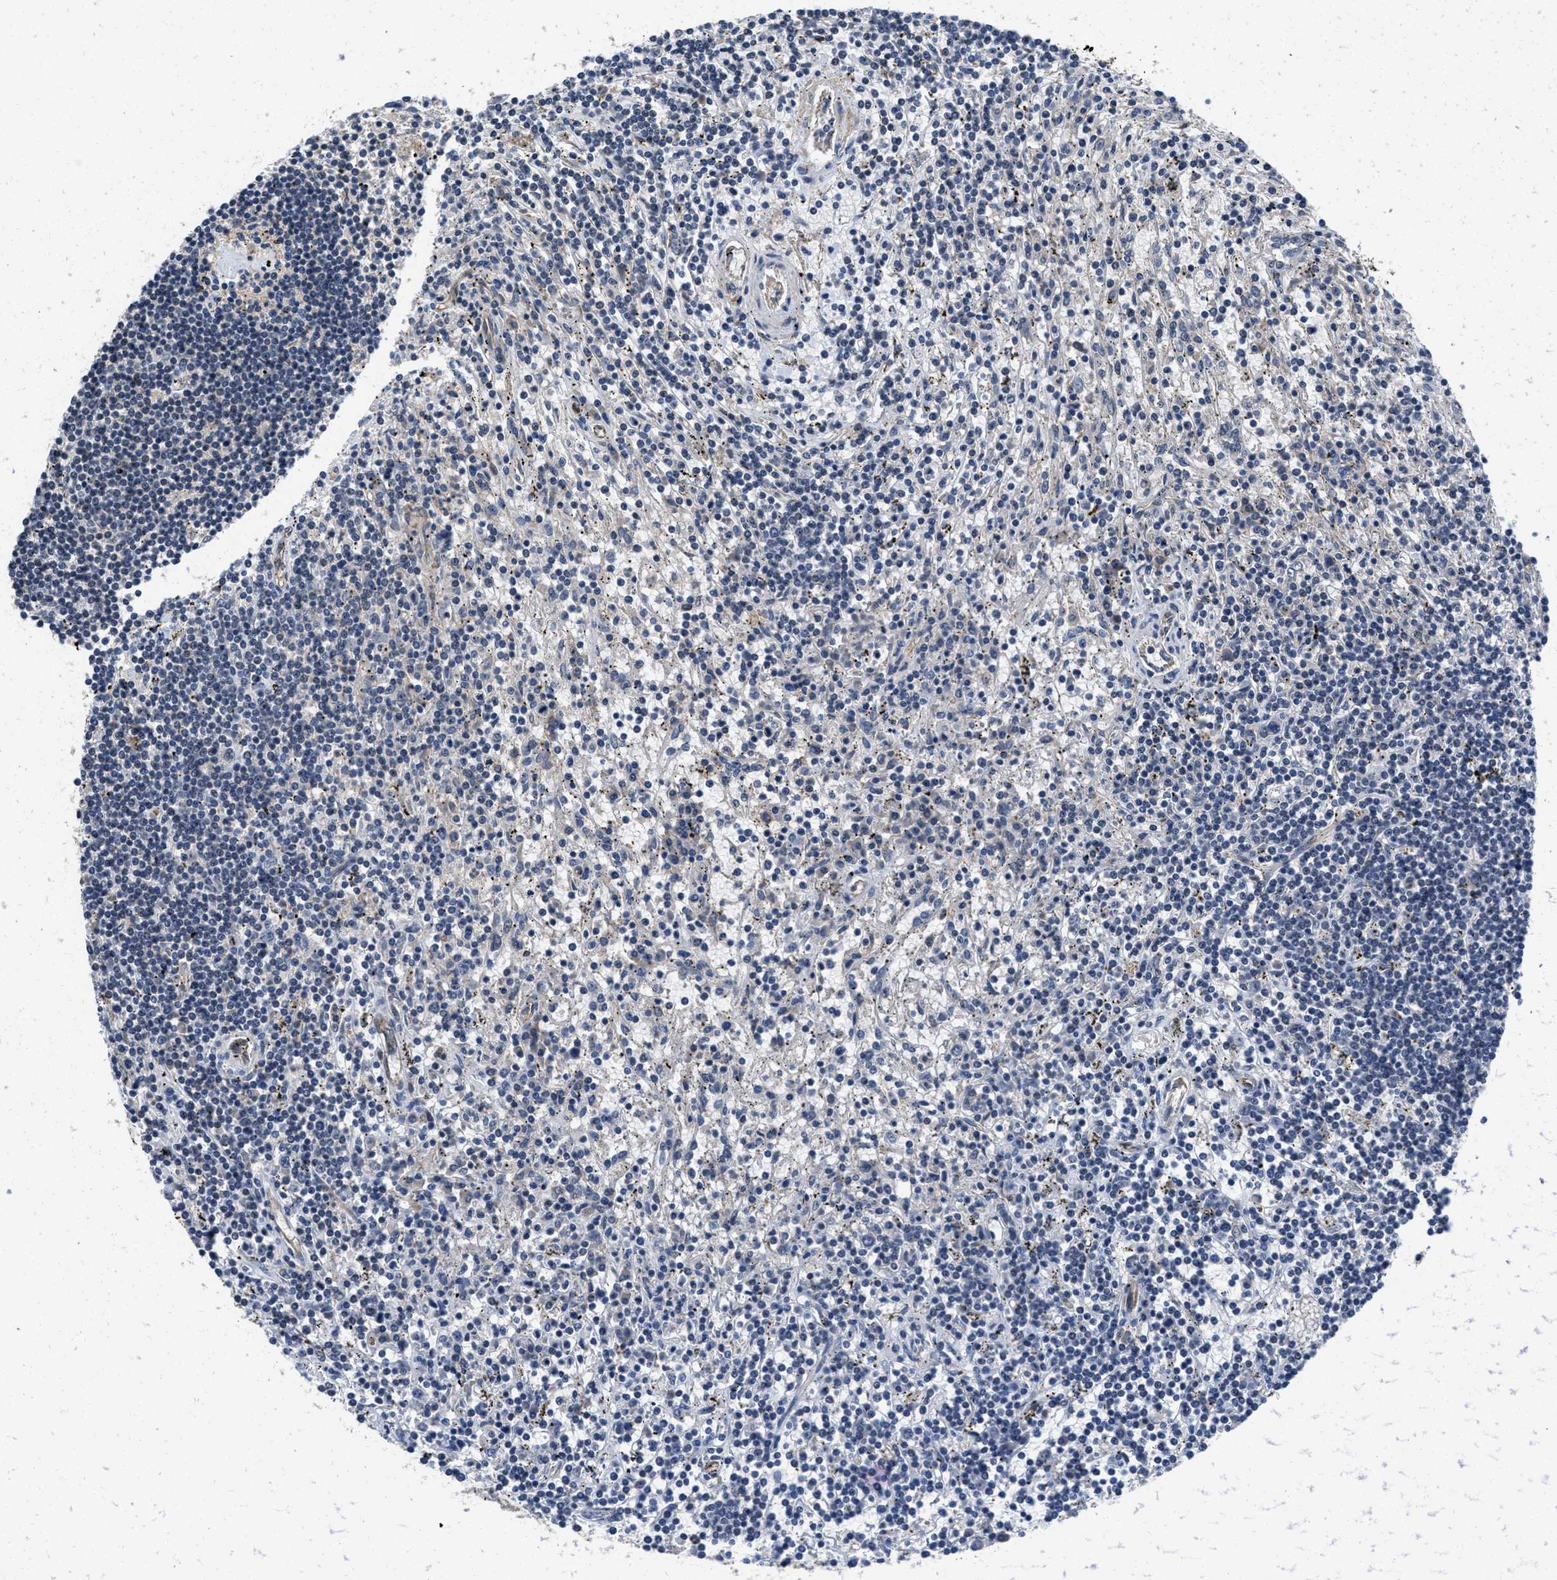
{"staining": {"intensity": "negative", "quantity": "none", "location": "none"}, "tissue": "lymphoma", "cell_type": "Tumor cells", "image_type": "cancer", "snomed": [{"axis": "morphology", "description": "Malignant lymphoma, non-Hodgkin's type, Low grade"}, {"axis": "topography", "description": "Spleen"}], "caption": "Tumor cells are negative for brown protein staining in lymphoma.", "gene": "ANGPT1", "patient": {"sex": "male", "age": 76}}